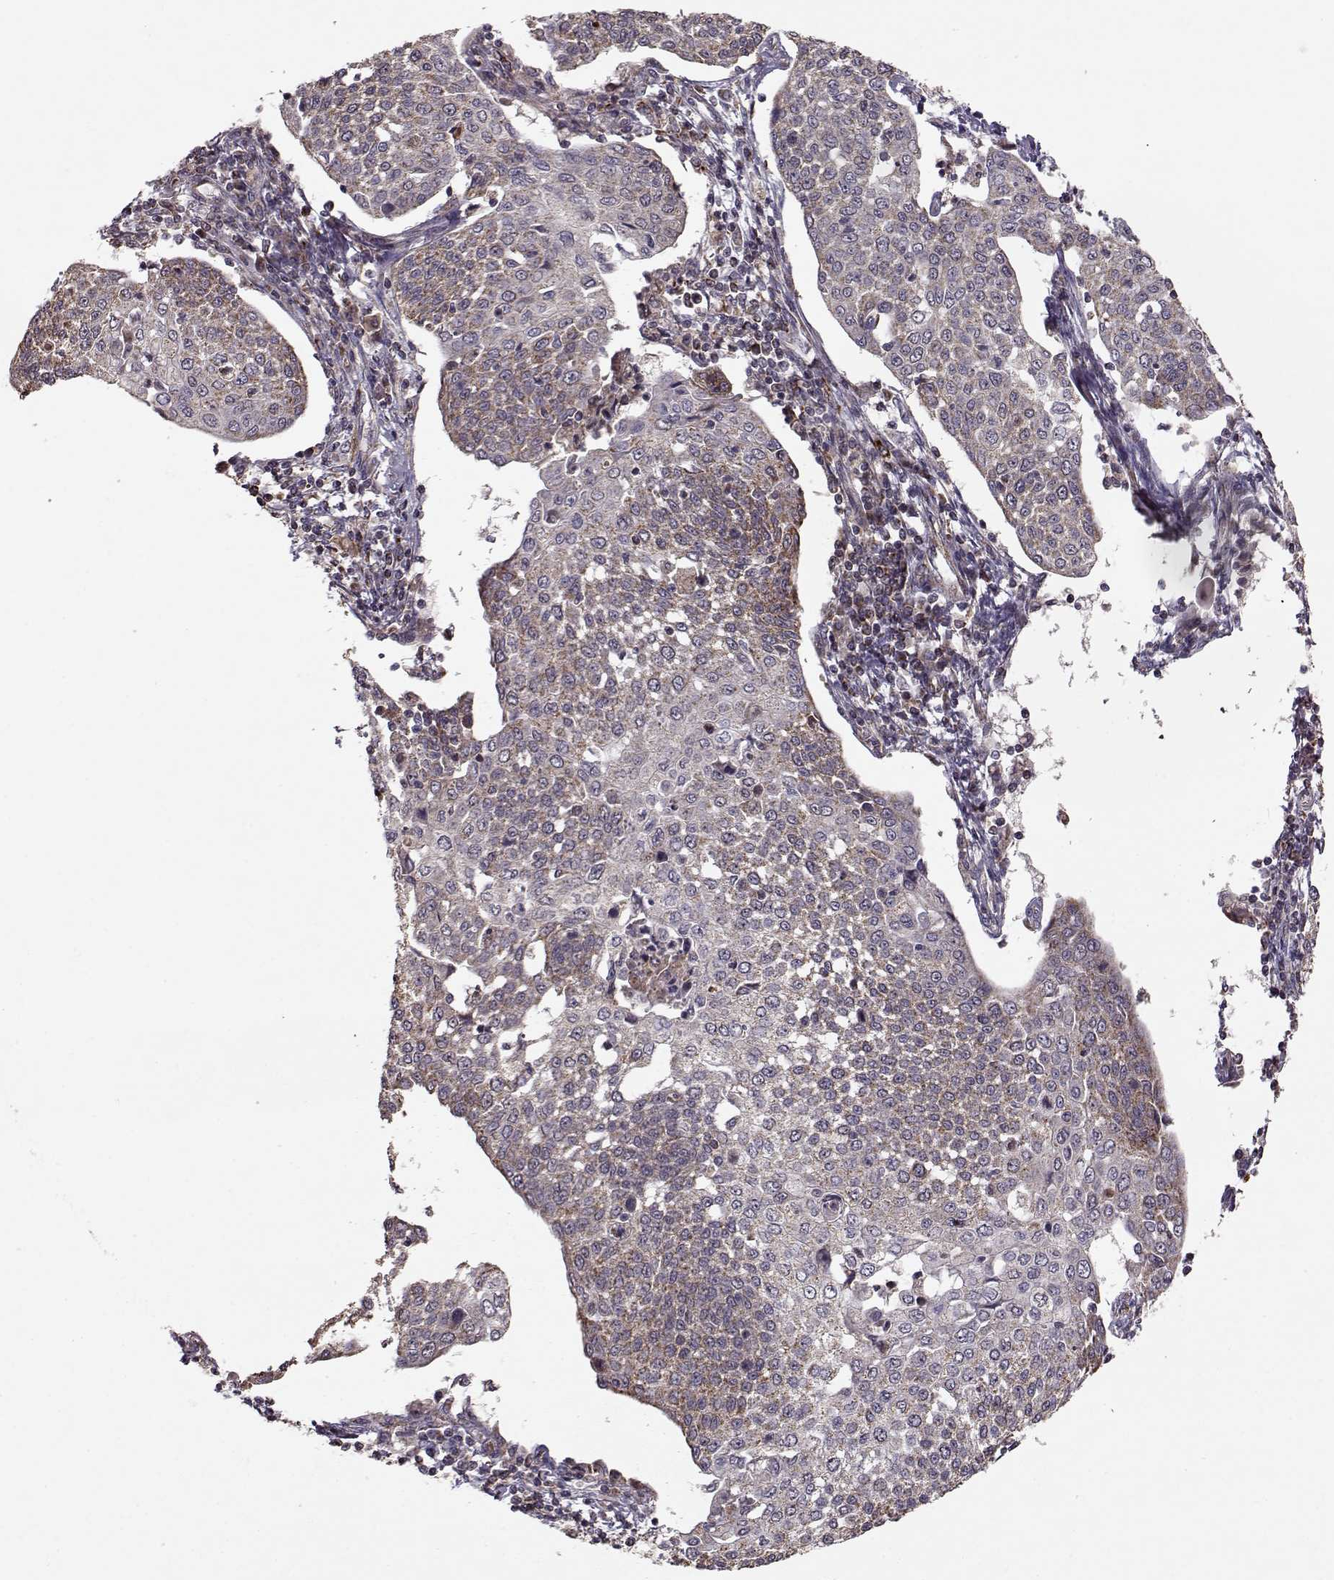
{"staining": {"intensity": "moderate", "quantity": "25%-75%", "location": "cytoplasmic/membranous"}, "tissue": "cervical cancer", "cell_type": "Tumor cells", "image_type": "cancer", "snomed": [{"axis": "morphology", "description": "Squamous cell carcinoma, NOS"}, {"axis": "topography", "description": "Cervix"}], "caption": "The histopathology image shows staining of cervical cancer, revealing moderate cytoplasmic/membranous protein staining (brown color) within tumor cells.", "gene": "CMTM3", "patient": {"sex": "female", "age": 34}}